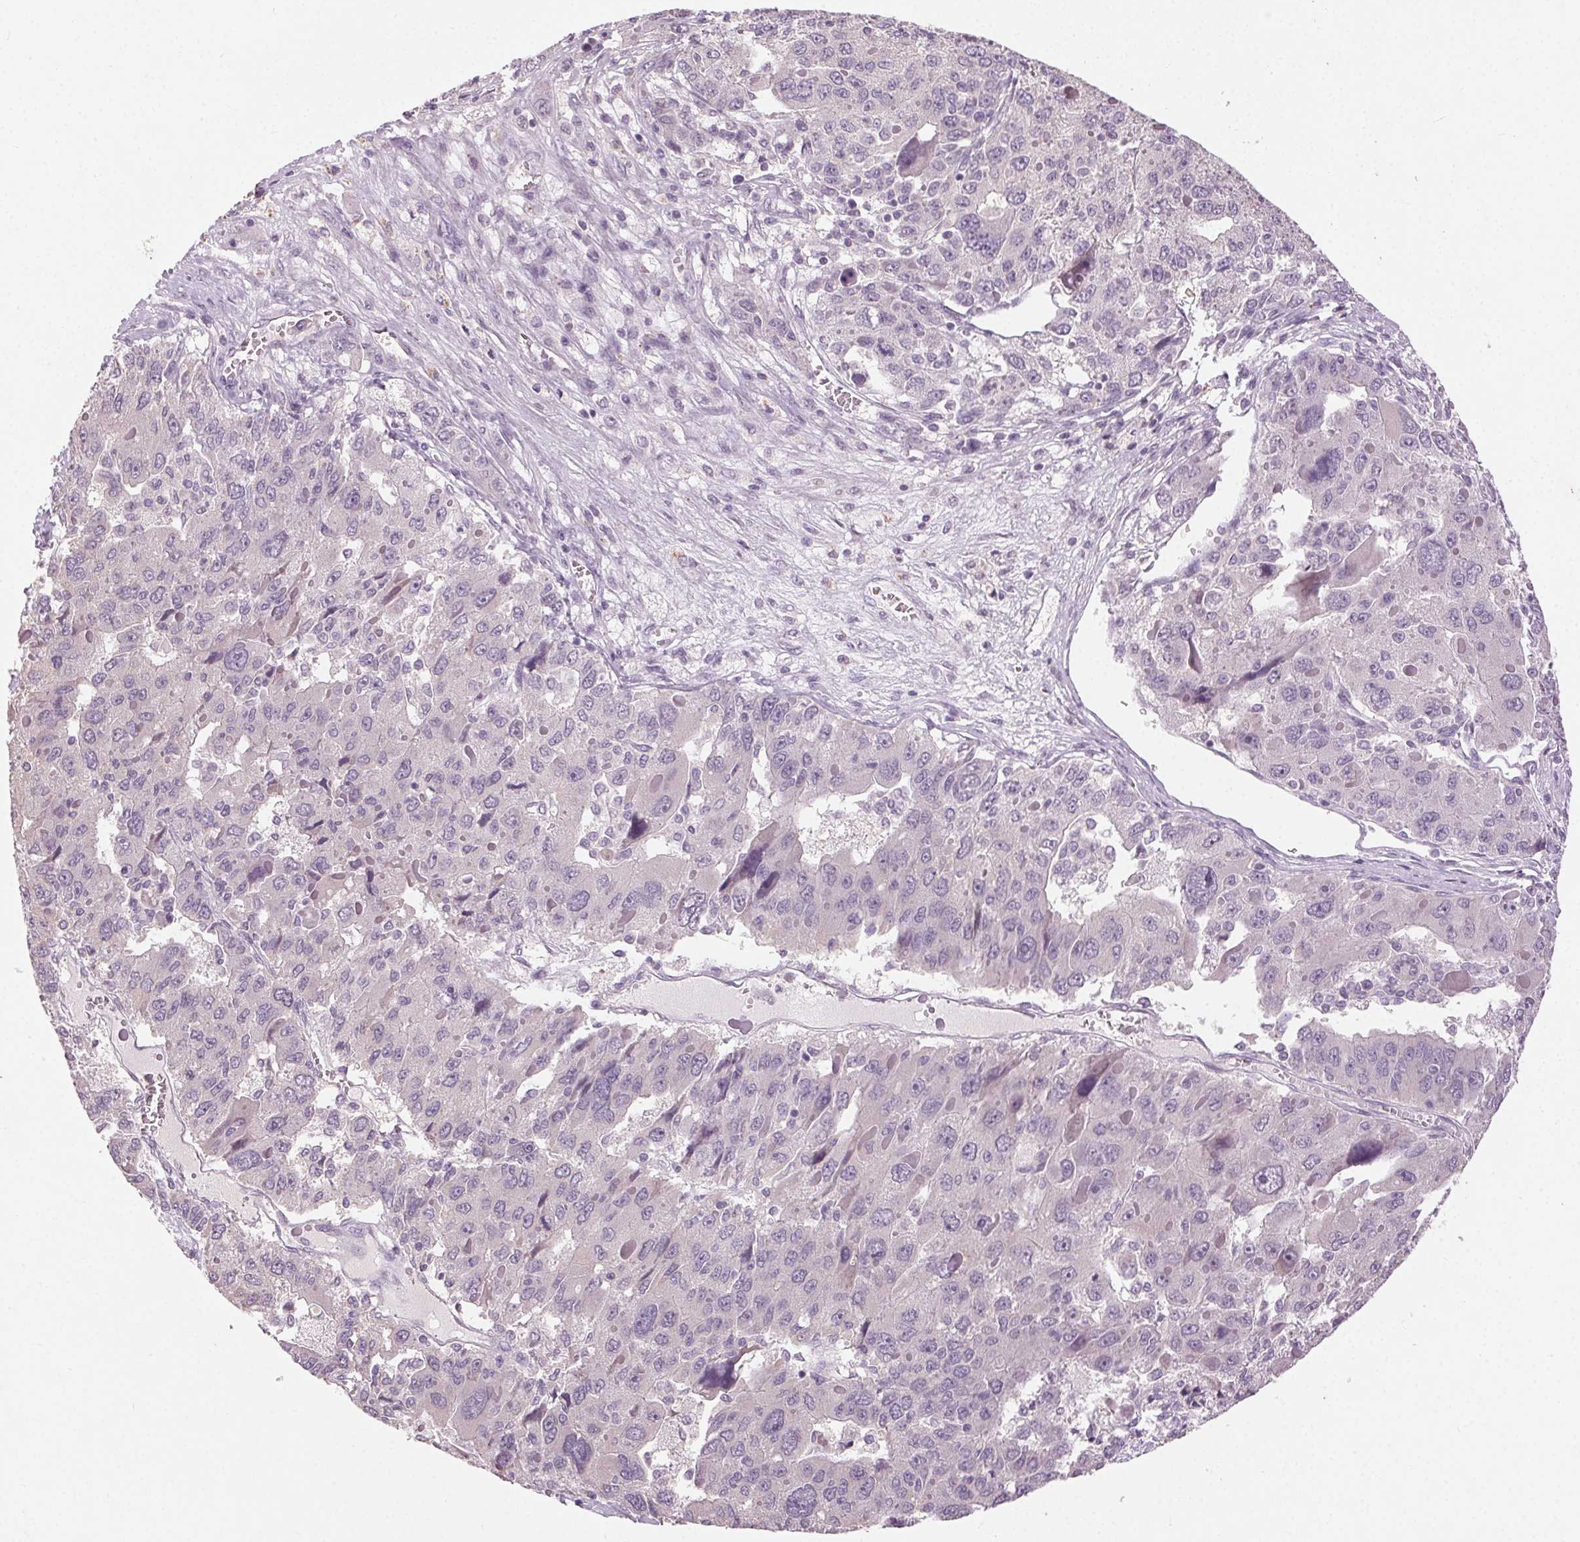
{"staining": {"intensity": "negative", "quantity": "none", "location": "none"}, "tissue": "liver cancer", "cell_type": "Tumor cells", "image_type": "cancer", "snomed": [{"axis": "morphology", "description": "Carcinoma, Hepatocellular, NOS"}, {"axis": "topography", "description": "Liver"}], "caption": "DAB immunohistochemical staining of liver hepatocellular carcinoma exhibits no significant expression in tumor cells.", "gene": "CLTRN", "patient": {"sex": "female", "age": 41}}